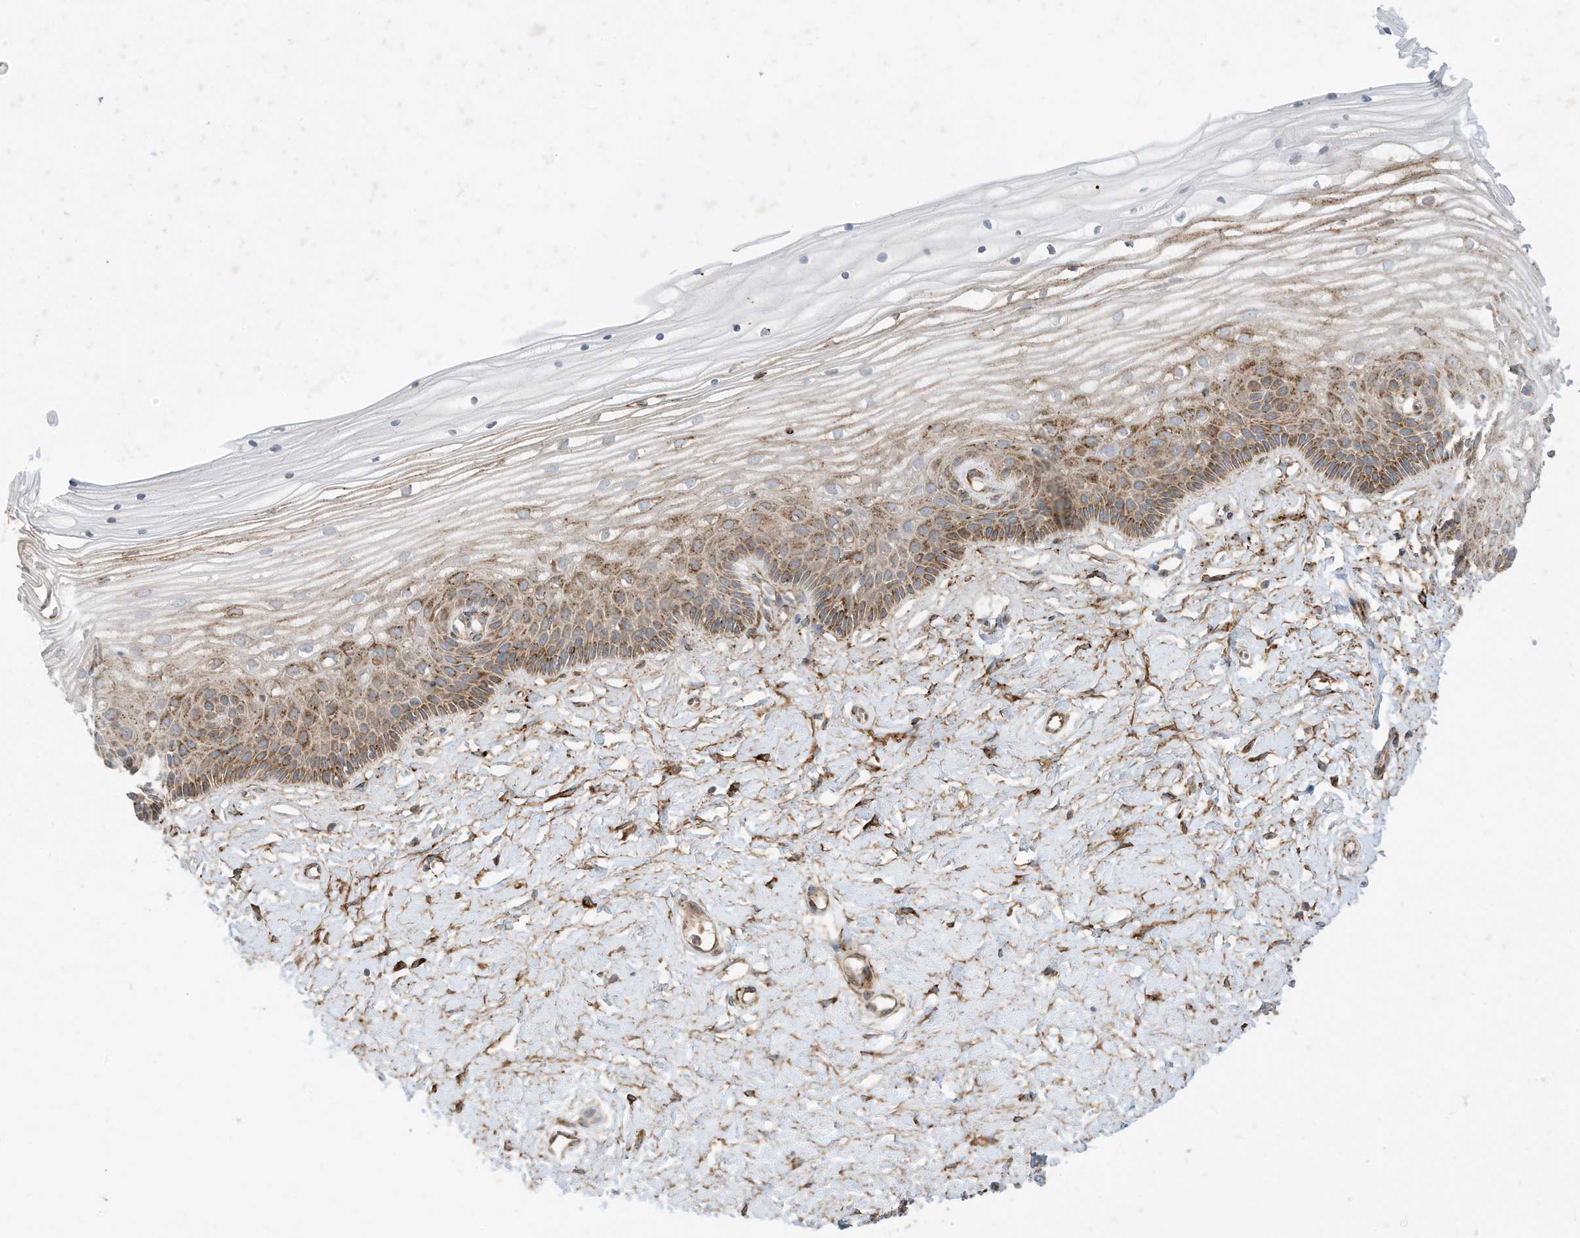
{"staining": {"intensity": "moderate", "quantity": ">75%", "location": "cytoplasmic/membranous"}, "tissue": "vagina", "cell_type": "Squamous epithelial cells", "image_type": "normal", "snomed": [{"axis": "morphology", "description": "Normal tissue, NOS"}, {"axis": "topography", "description": "Vagina"}, {"axis": "topography", "description": "Cervix"}], "caption": "A high-resolution histopathology image shows immunohistochemistry staining of unremarkable vagina, which shows moderate cytoplasmic/membranous positivity in about >75% of squamous epithelial cells.", "gene": "TRNAU1AP", "patient": {"sex": "female", "age": 40}}